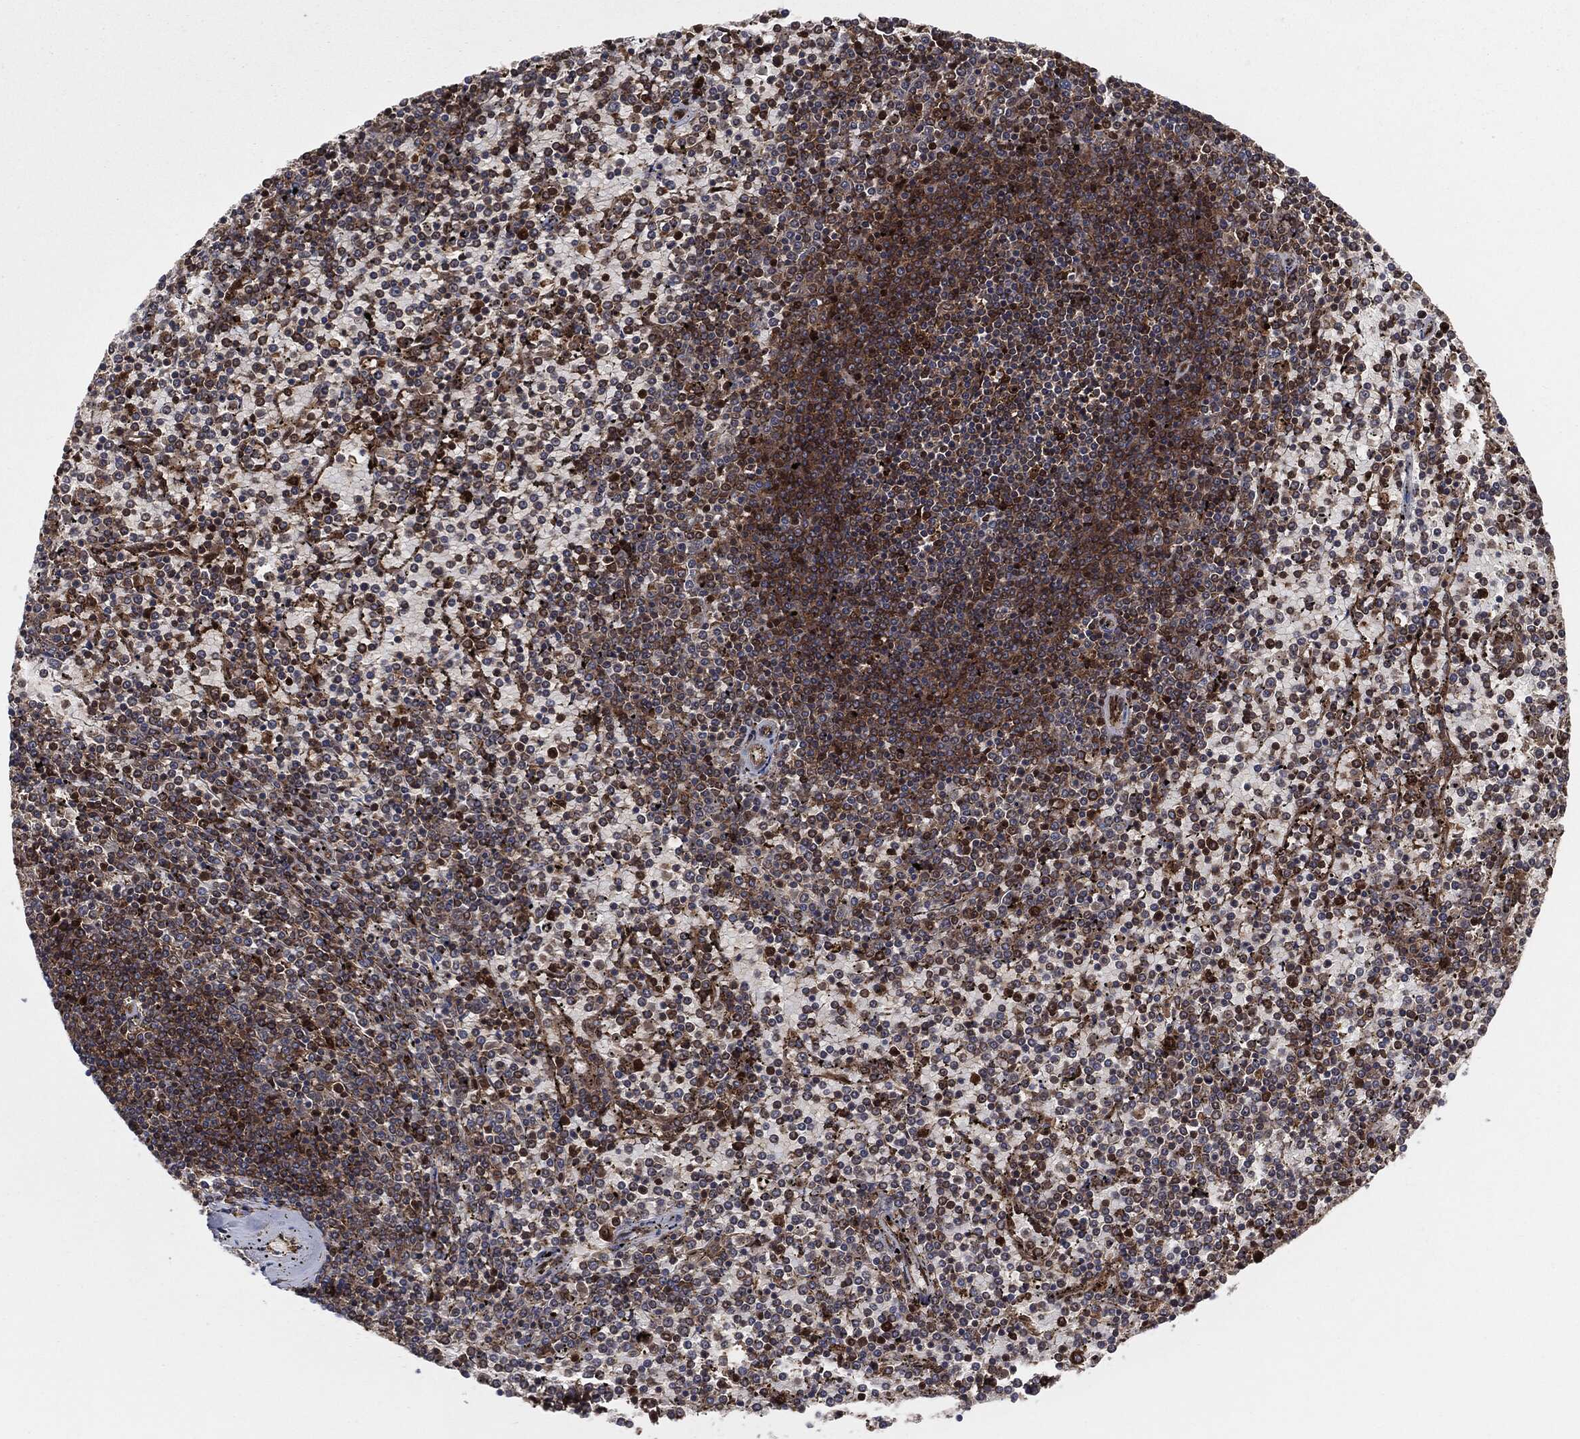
{"staining": {"intensity": "moderate", "quantity": "25%-75%", "location": "cytoplasmic/membranous"}, "tissue": "lymphoma", "cell_type": "Tumor cells", "image_type": "cancer", "snomed": [{"axis": "morphology", "description": "Malignant lymphoma, non-Hodgkin's type, Low grade"}, {"axis": "topography", "description": "Spleen"}], "caption": "Low-grade malignant lymphoma, non-Hodgkin's type tissue displays moderate cytoplasmic/membranous positivity in about 25%-75% of tumor cells, visualized by immunohistochemistry. The protein of interest is shown in brown color, while the nuclei are stained blue.", "gene": "XPNPEP1", "patient": {"sex": "female", "age": 77}}